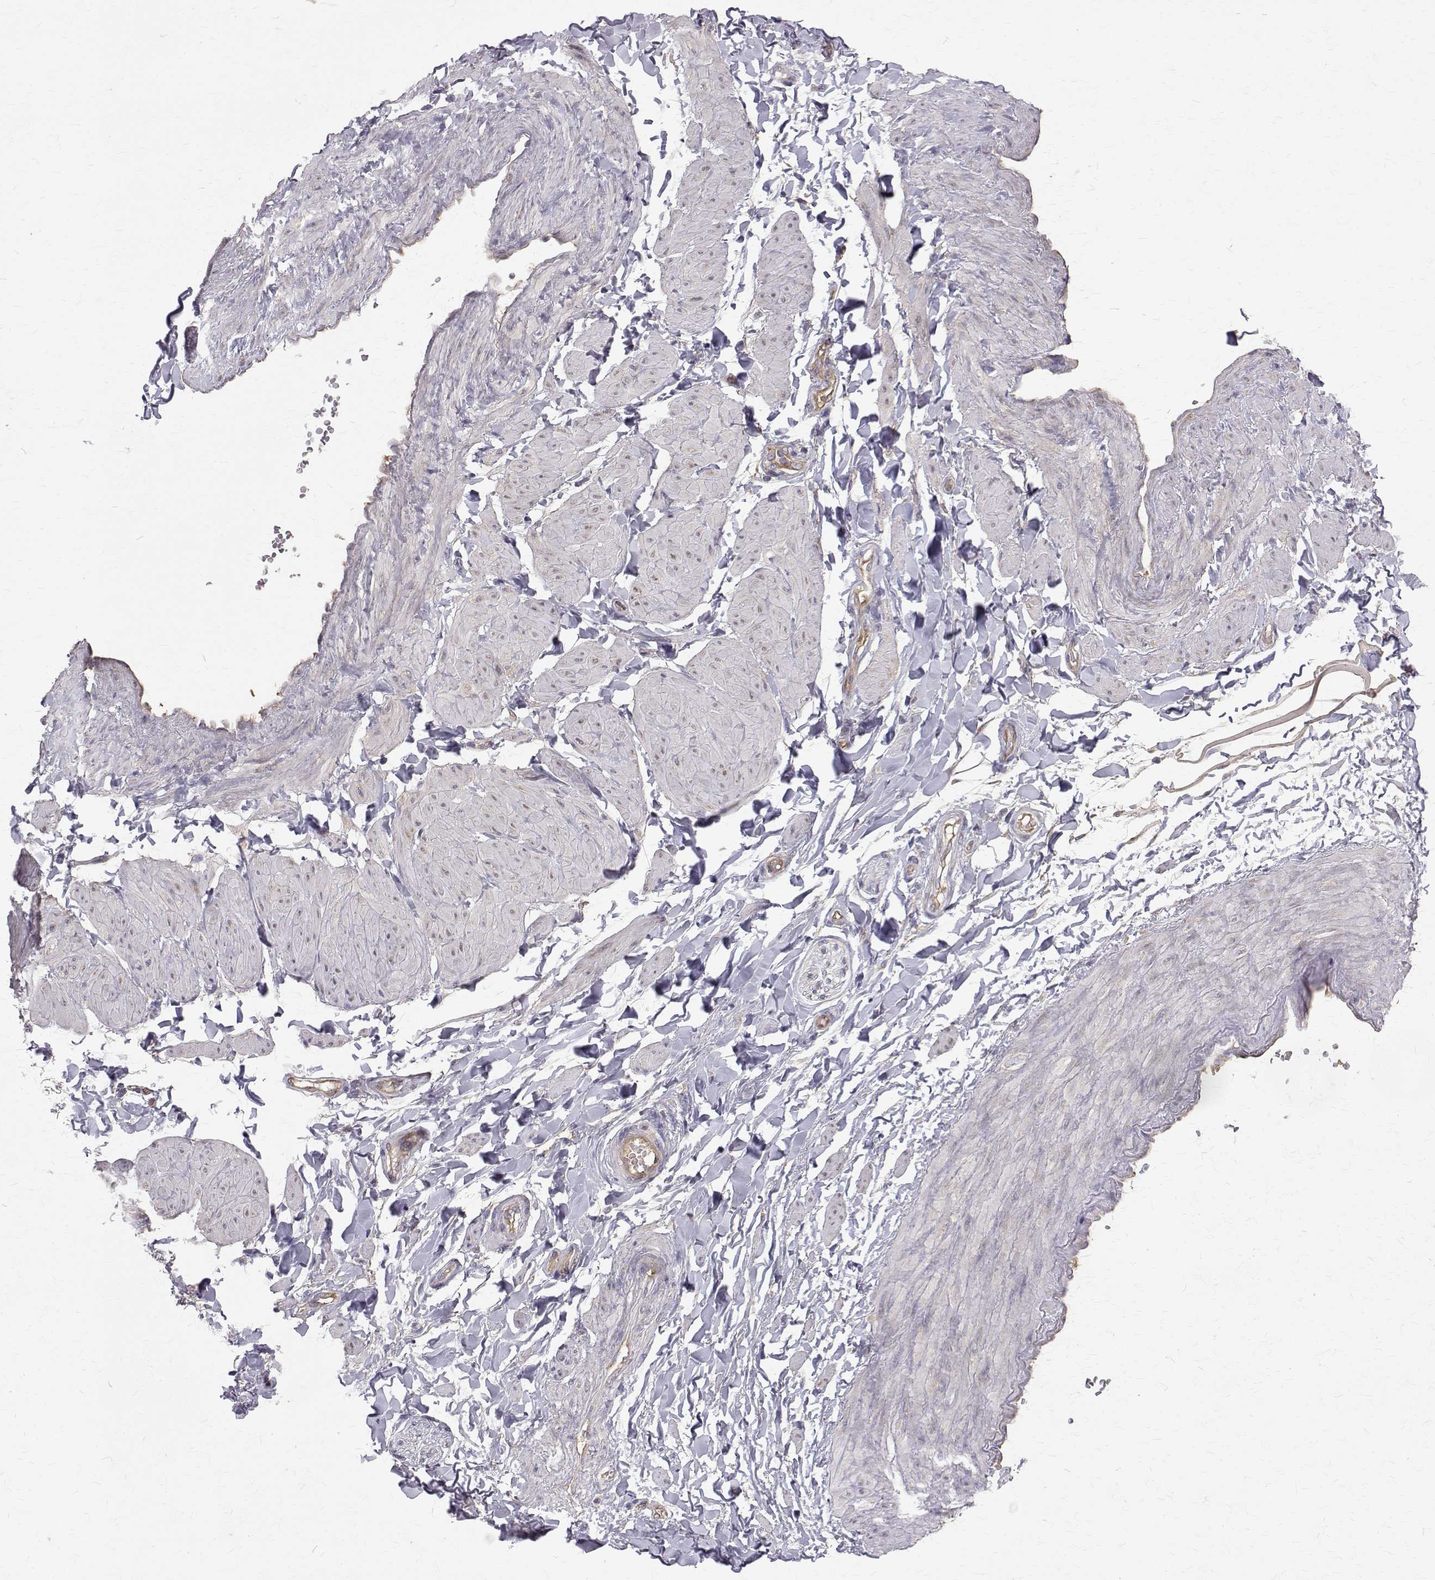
{"staining": {"intensity": "negative", "quantity": "none", "location": "none"}, "tissue": "adipose tissue", "cell_type": "Adipocytes", "image_type": "normal", "snomed": [{"axis": "morphology", "description": "Normal tissue, NOS"}, {"axis": "topography", "description": "Epididymis"}, {"axis": "topography", "description": "Peripheral nerve tissue"}], "caption": "Immunohistochemistry (IHC) micrograph of normal adipose tissue: human adipose tissue stained with DAB reveals no significant protein expression in adipocytes.", "gene": "FARSB", "patient": {"sex": "male", "age": 32}}